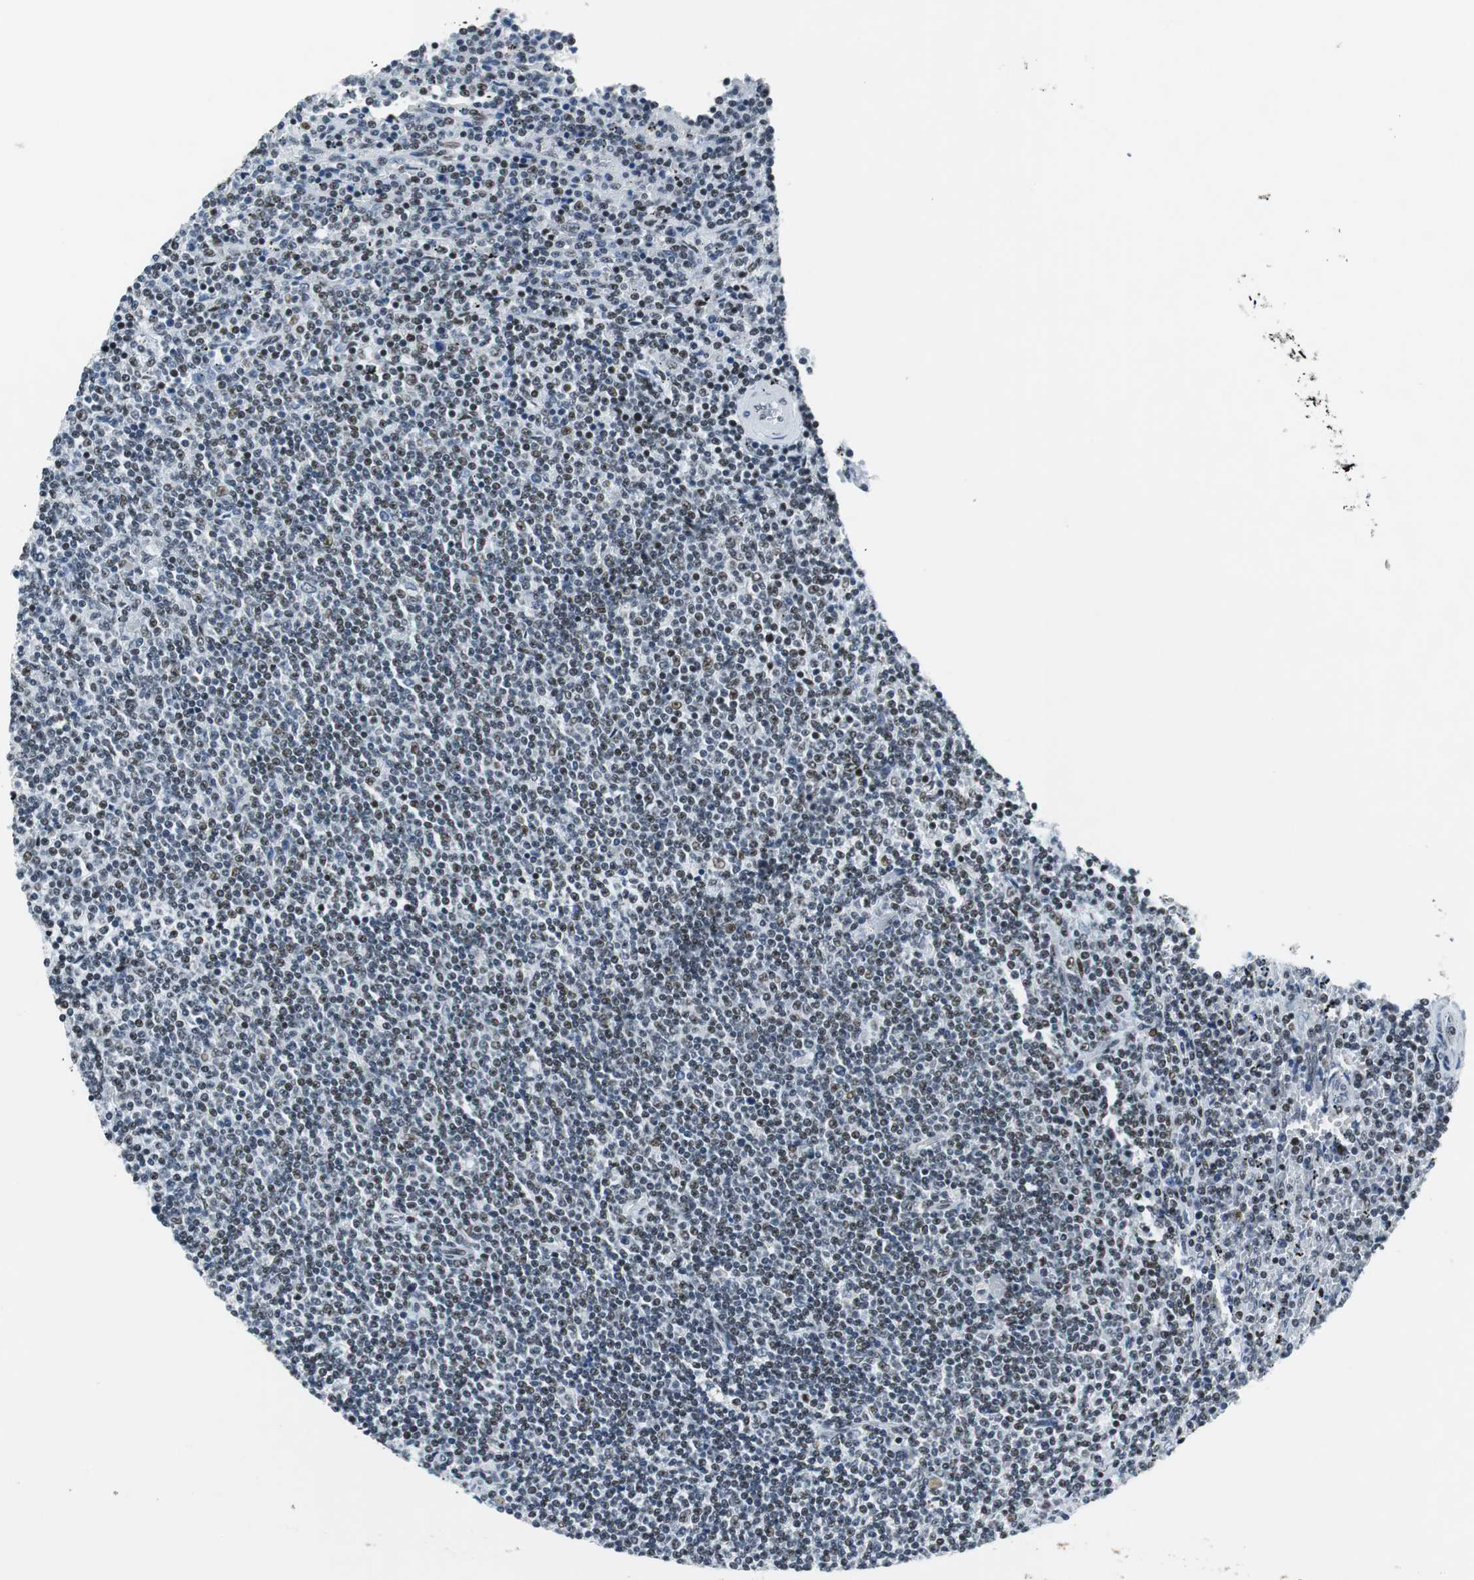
{"staining": {"intensity": "weak", "quantity": "<25%", "location": "nuclear"}, "tissue": "lymphoma", "cell_type": "Tumor cells", "image_type": "cancer", "snomed": [{"axis": "morphology", "description": "Malignant lymphoma, non-Hodgkin's type, Low grade"}, {"axis": "topography", "description": "Spleen"}], "caption": "Protein analysis of lymphoma demonstrates no significant staining in tumor cells.", "gene": "HDAC3", "patient": {"sex": "female", "age": 50}}